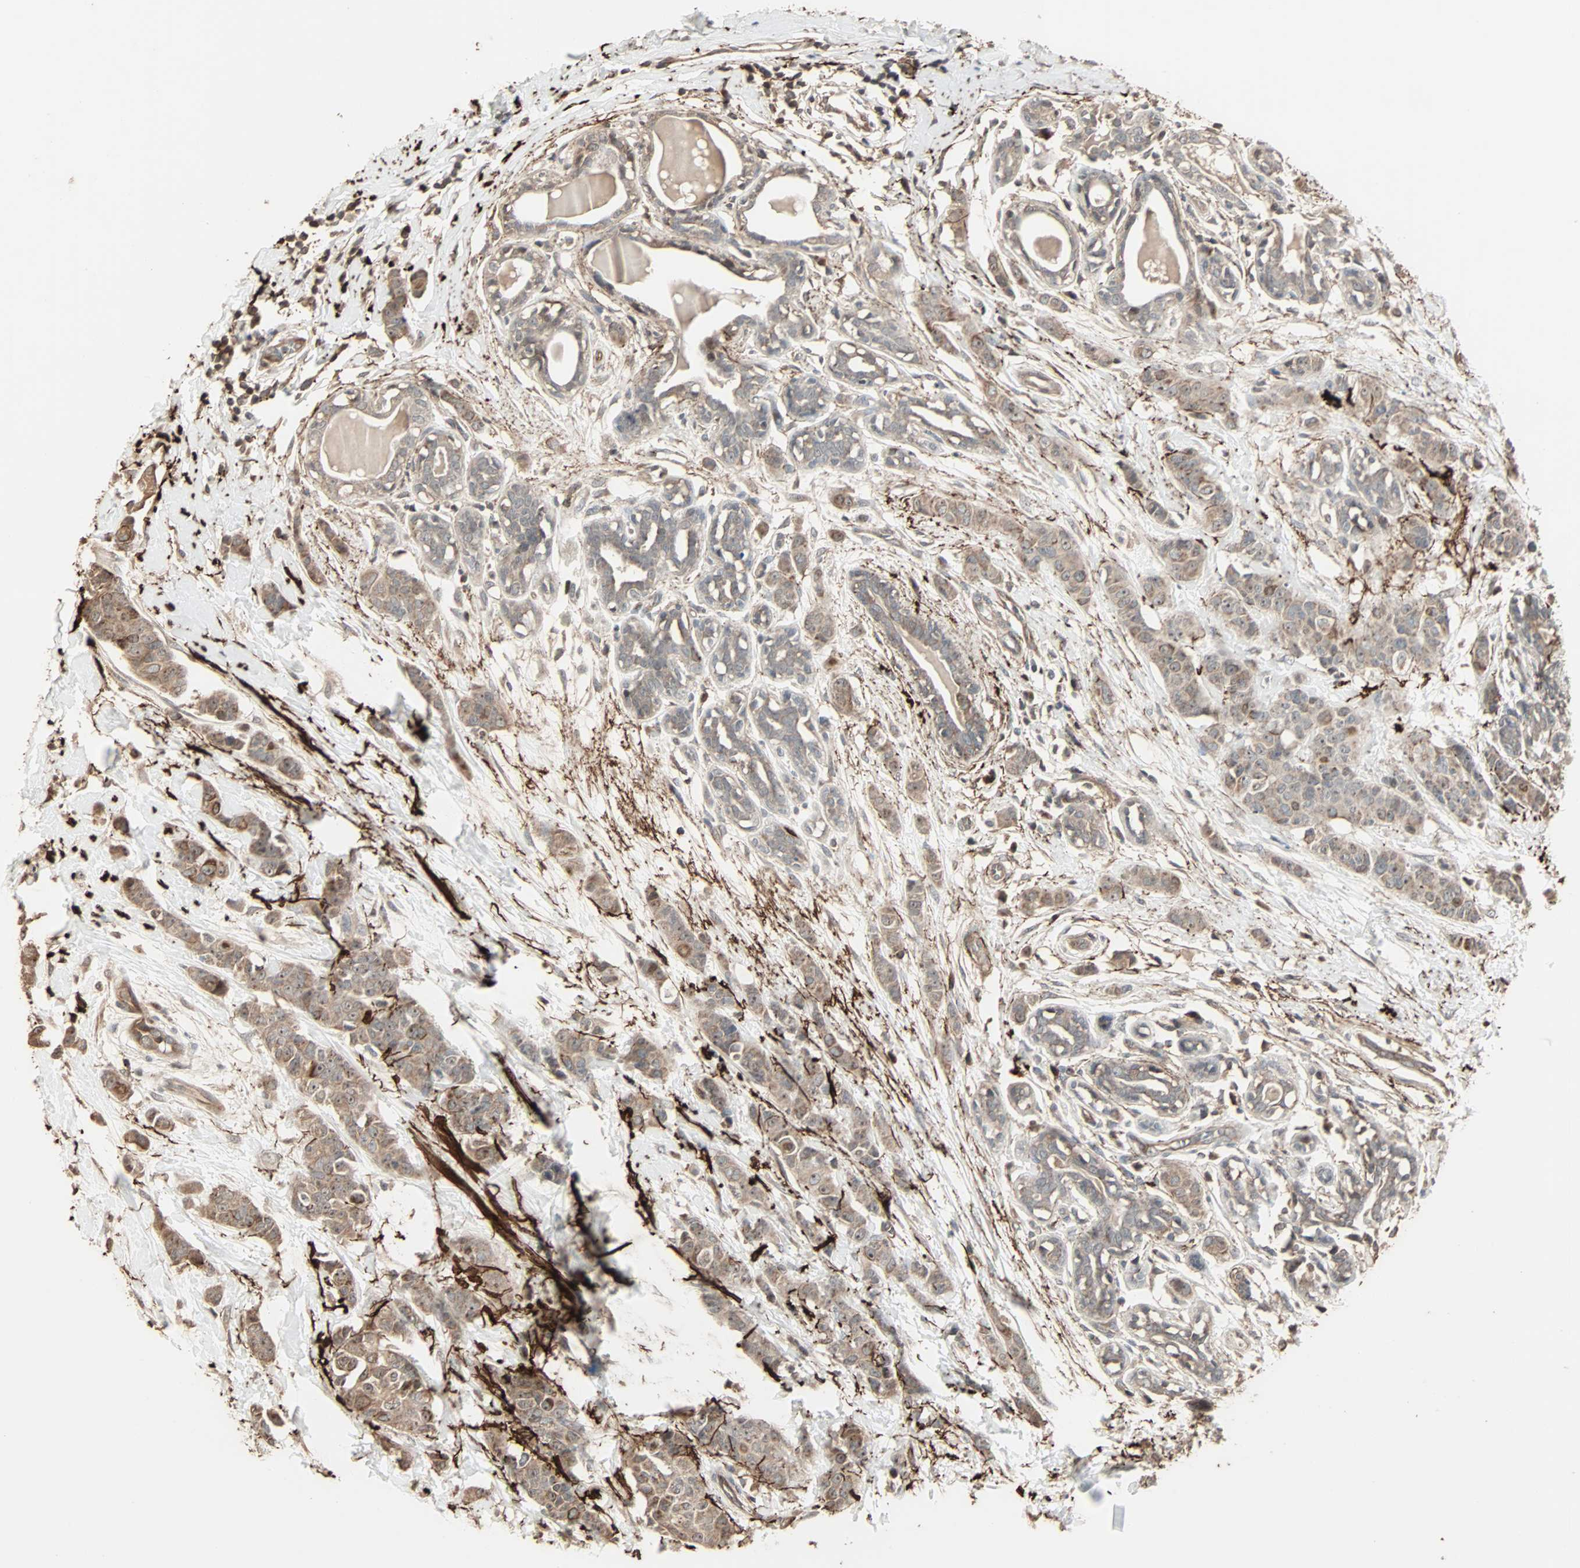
{"staining": {"intensity": "weak", "quantity": ">75%", "location": "cytoplasmic/membranous"}, "tissue": "breast cancer", "cell_type": "Tumor cells", "image_type": "cancer", "snomed": [{"axis": "morphology", "description": "Normal tissue, NOS"}, {"axis": "morphology", "description": "Duct carcinoma"}, {"axis": "topography", "description": "Breast"}], "caption": "Immunohistochemistry (IHC) histopathology image of neoplastic tissue: human breast cancer (invasive ductal carcinoma) stained using IHC demonstrates low levels of weak protein expression localized specifically in the cytoplasmic/membranous of tumor cells, appearing as a cytoplasmic/membranous brown color.", "gene": "CALCRL", "patient": {"sex": "female", "age": 40}}